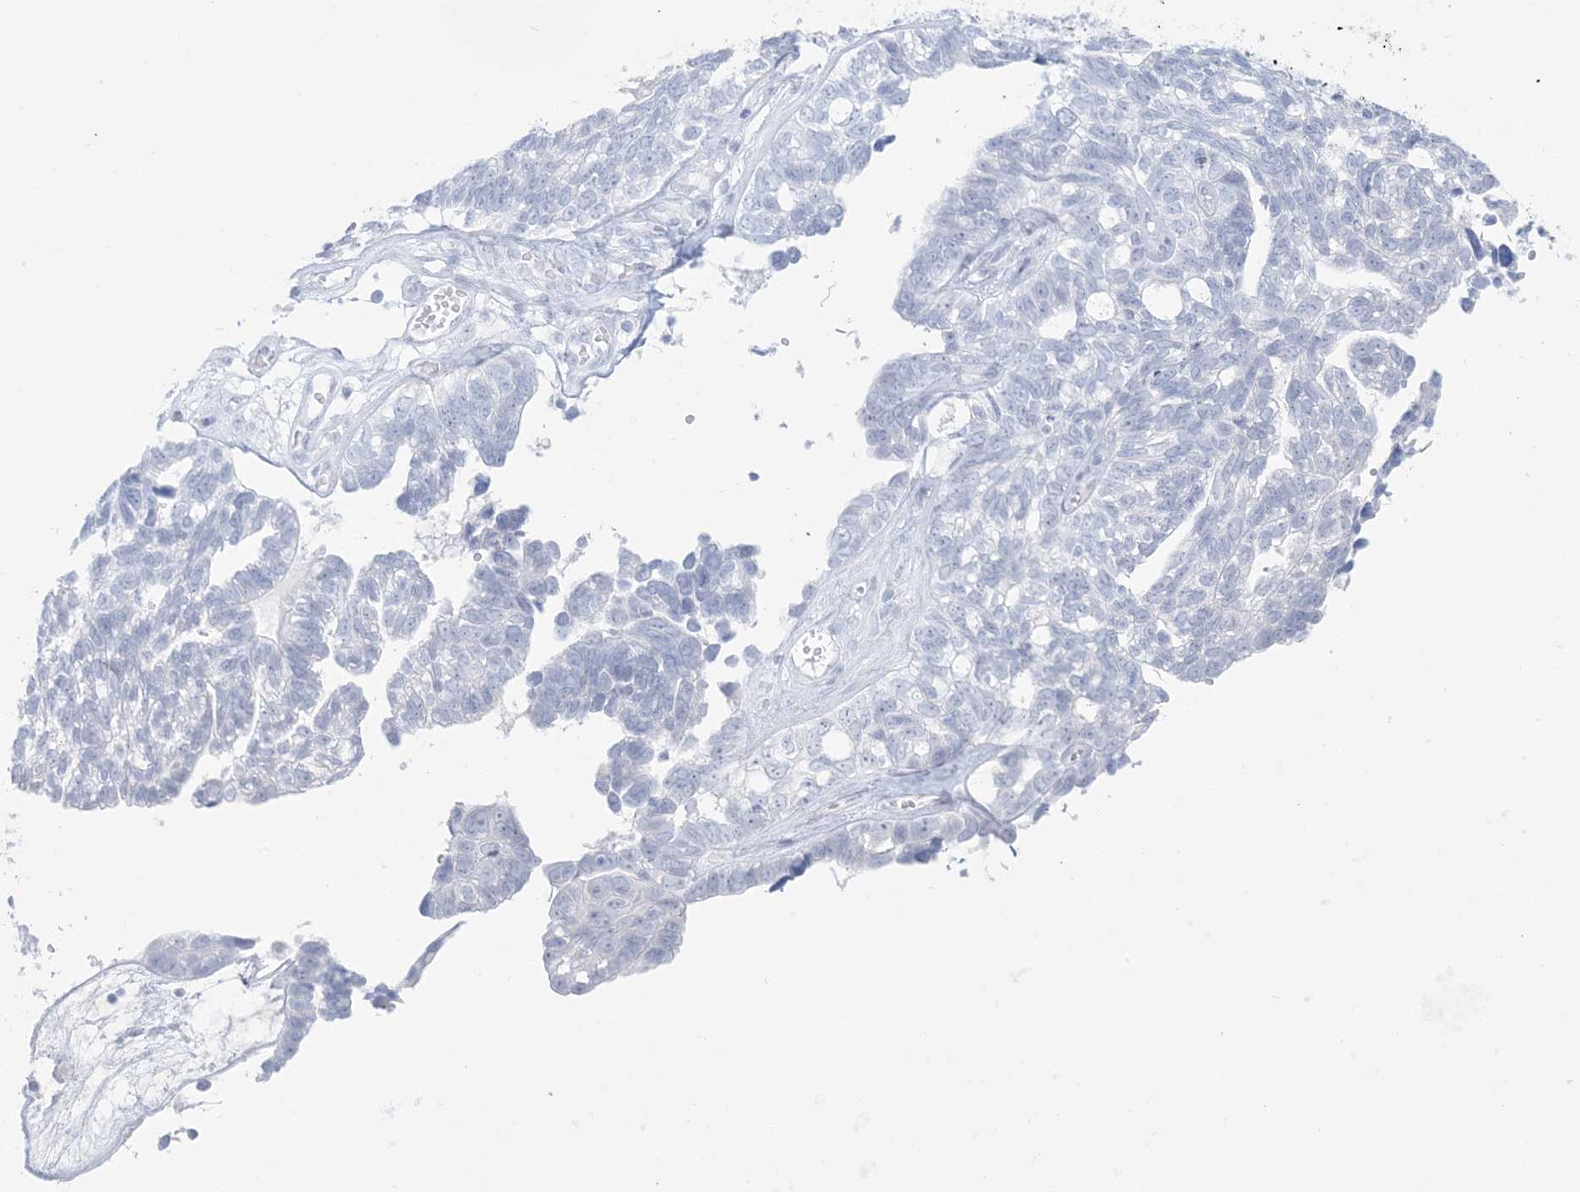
{"staining": {"intensity": "negative", "quantity": "none", "location": "none"}, "tissue": "ovarian cancer", "cell_type": "Tumor cells", "image_type": "cancer", "snomed": [{"axis": "morphology", "description": "Cystadenocarcinoma, serous, NOS"}, {"axis": "topography", "description": "Ovary"}], "caption": "Immunohistochemical staining of ovarian cancer reveals no significant staining in tumor cells. (DAB IHC with hematoxylin counter stain).", "gene": "AGXT", "patient": {"sex": "female", "age": 79}}